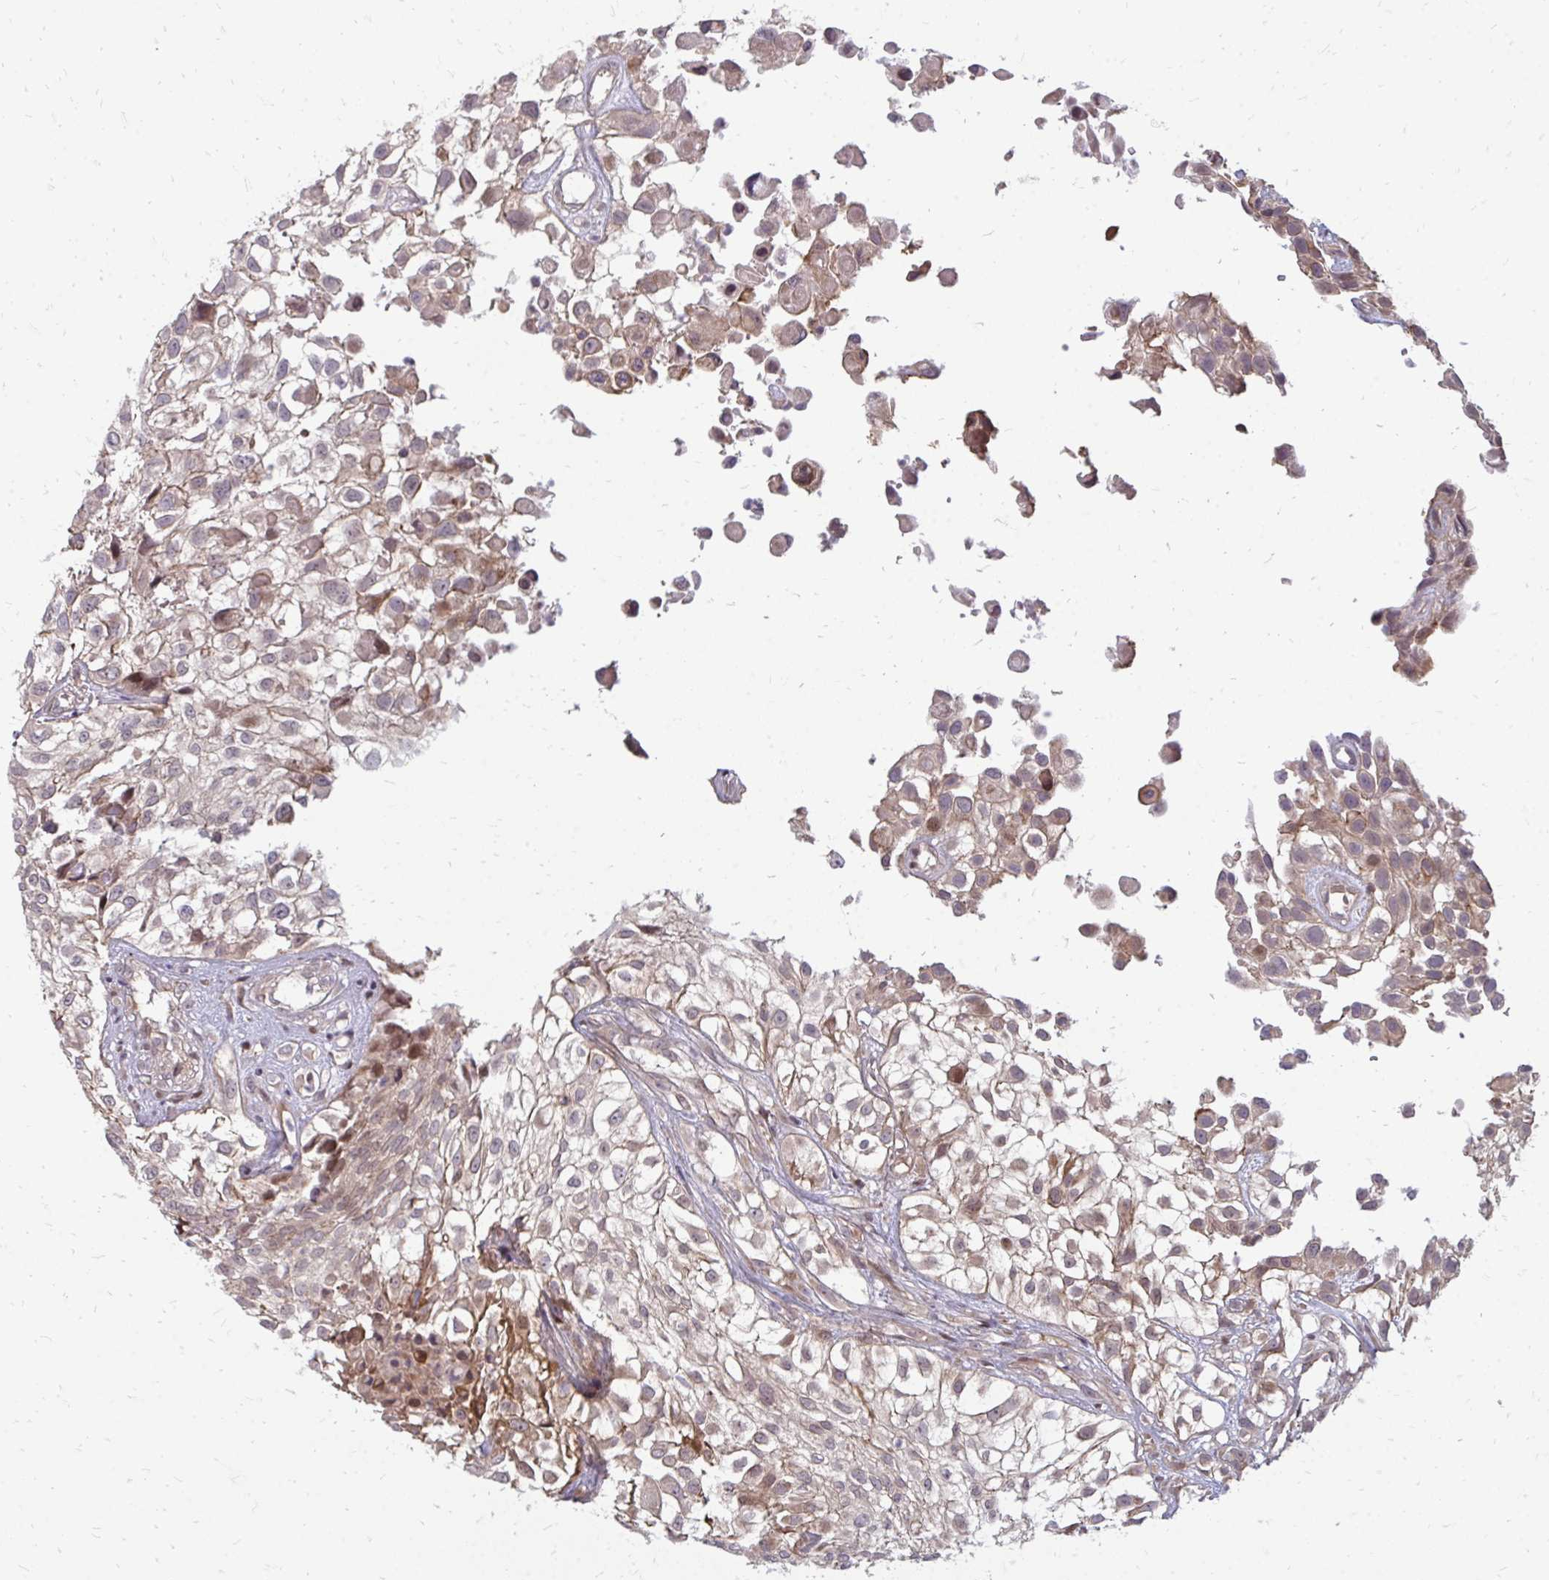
{"staining": {"intensity": "weak", "quantity": ">75%", "location": "cytoplasmic/membranous"}, "tissue": "urothelial cancer", "cell_type": "Tumor cells", "image_type": "cancer", "snomed": [{"axis": "morphology", "description": "Urothelial carcinoma, High grade"}, {"axis": "topography", "description": "Urinary bladder"}], "caption": "Protein expression analysis of human high-grade urothelial carcinoma reveals weak cytoplasmic/membranous expression in approximately >75% of tumor cells. (Brightfield microscopy of DAB IHC at high magnification).", "gene": "ZNF285", "patient": {"sex": "male", "age": 56}}